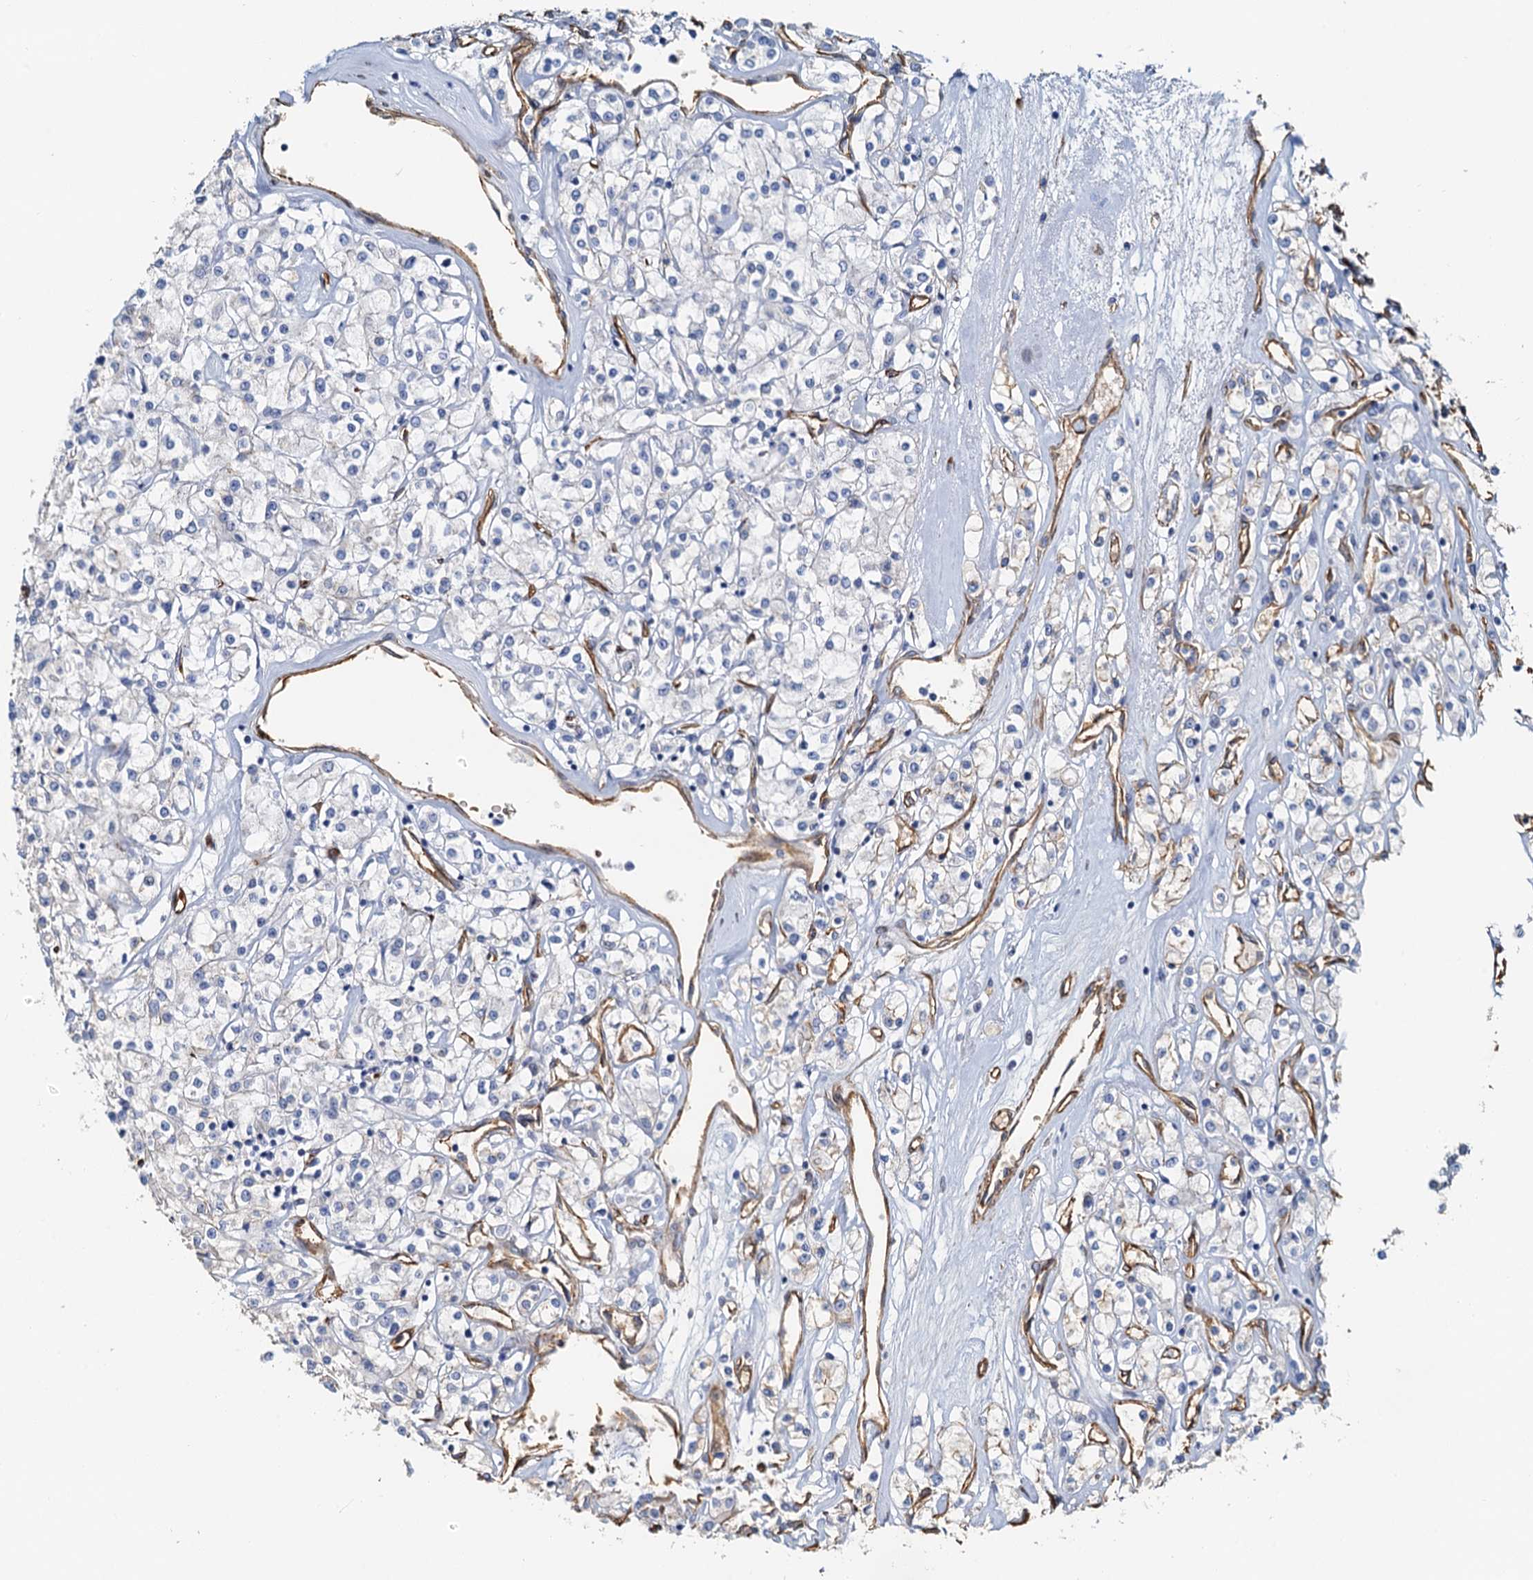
{"staining": {"intensity": "negative", "quantity": "none", "location": "none"}, "tissue": "renal cancer", "cell_type": "Tumor cells", "image_type": "cancer", "snomed": [{"axis": "morphology", "description": "Adenocarcinoma, NOS"}, {"axis": "topography", "description": "Kidney"}], "caption": "Tumor cells are negative for protein expression in human renal cancer (adenocarcinoma). Brightfield microscopy of immunohistochemistry stained with DAB (brown) and hematoxylin (blue), captured at high magnification.", "gene": "DGKG", "patient": {"sex": "female", "age": 59}}